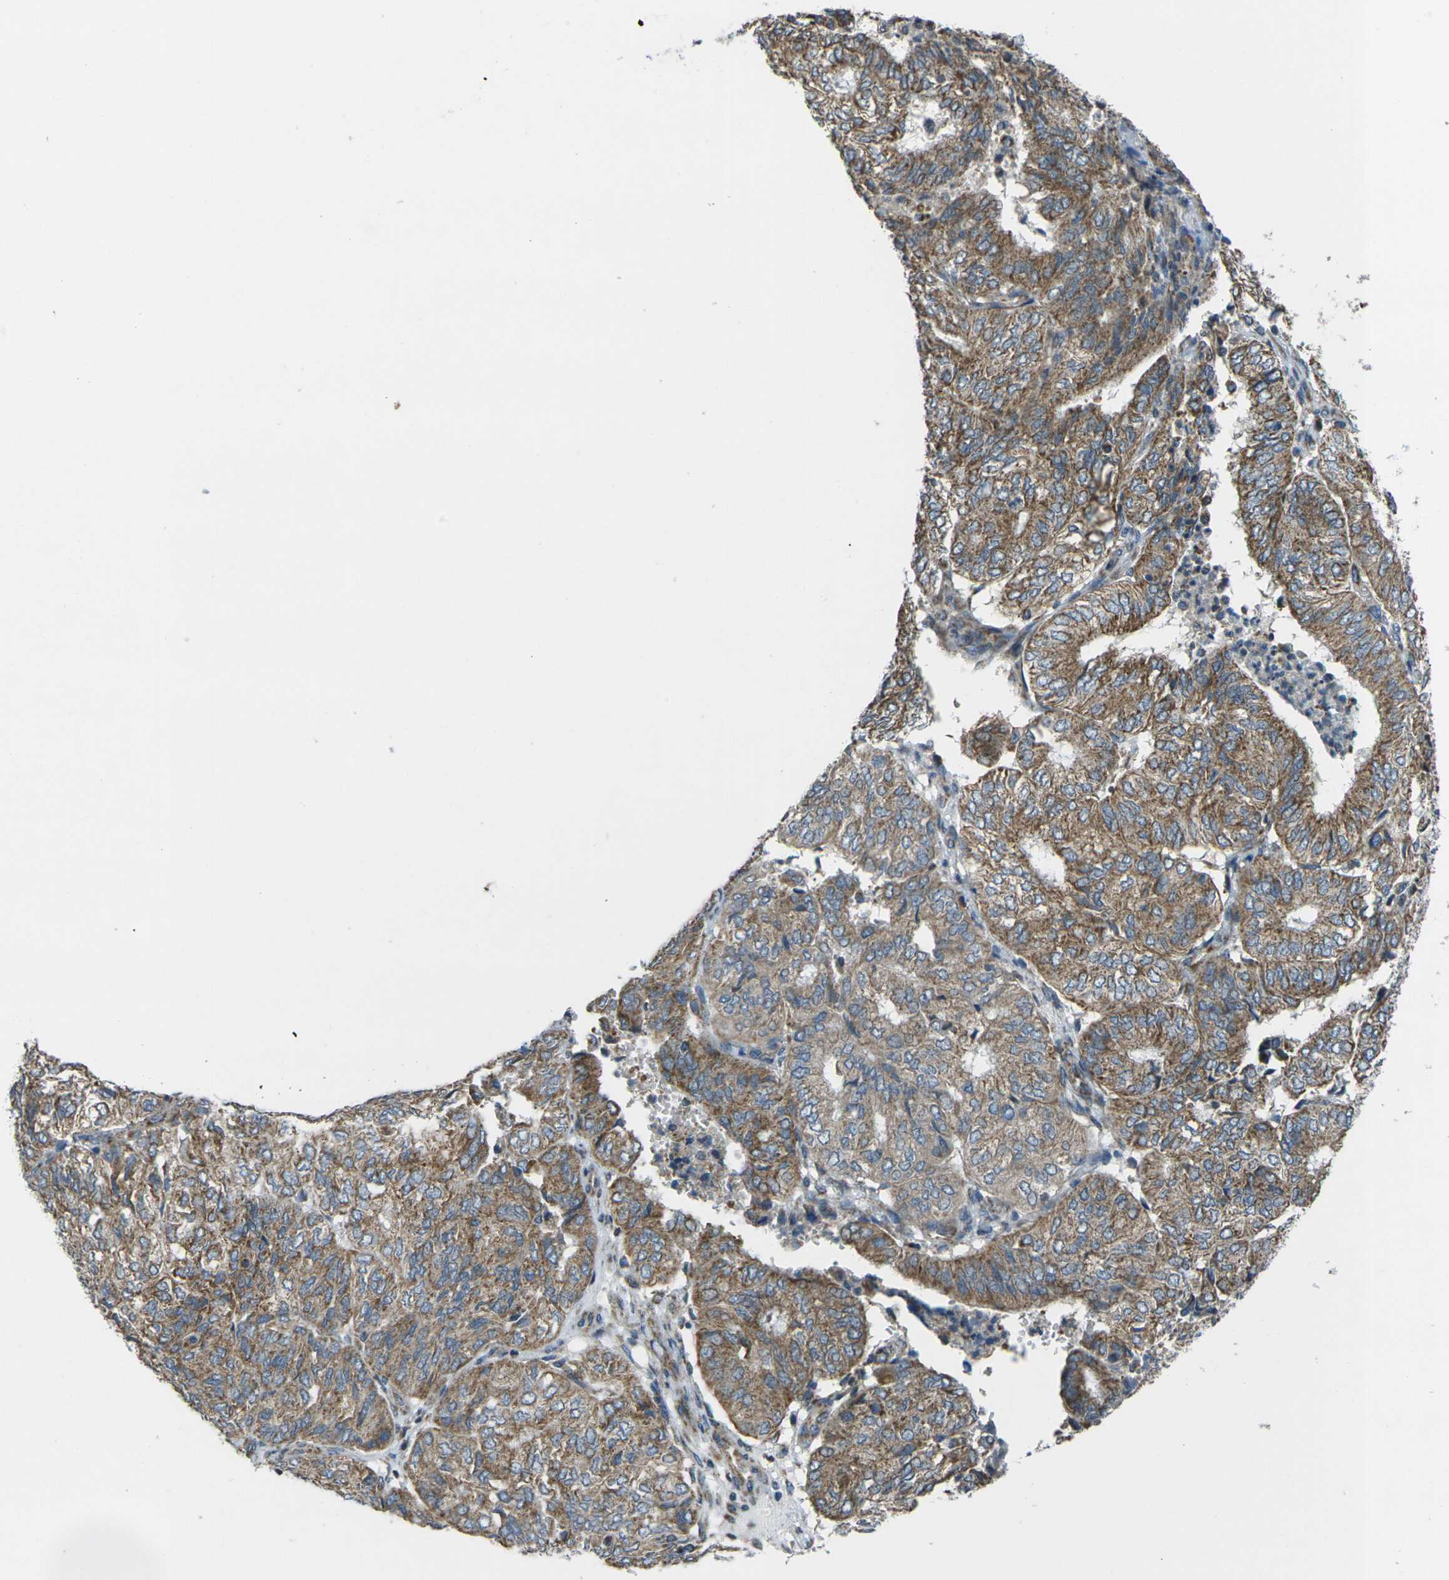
{"staining": {"intensity": "moderate", "quantity": ">75%", "location": "cytoplasmic/membranous"}, "tissue": "endometrial cancer", "cell_type": "Tumor cells", "image_type": "cancer", "snomed": [{"axis": "morphology", "description": "Adenocarcinoma, NOS"}, {"axis": "topography", "description": "Uterus"}], "caption": "This micrograph shows immunohistochemistry staining of human endometrial cancer (adenocarcinoma), with medium moderate cytoplasmic/membranous expression in approximately >75% of tumor cells.", "gene": "TMEM120B", "patient": {"sex": "female", "age": 60}}